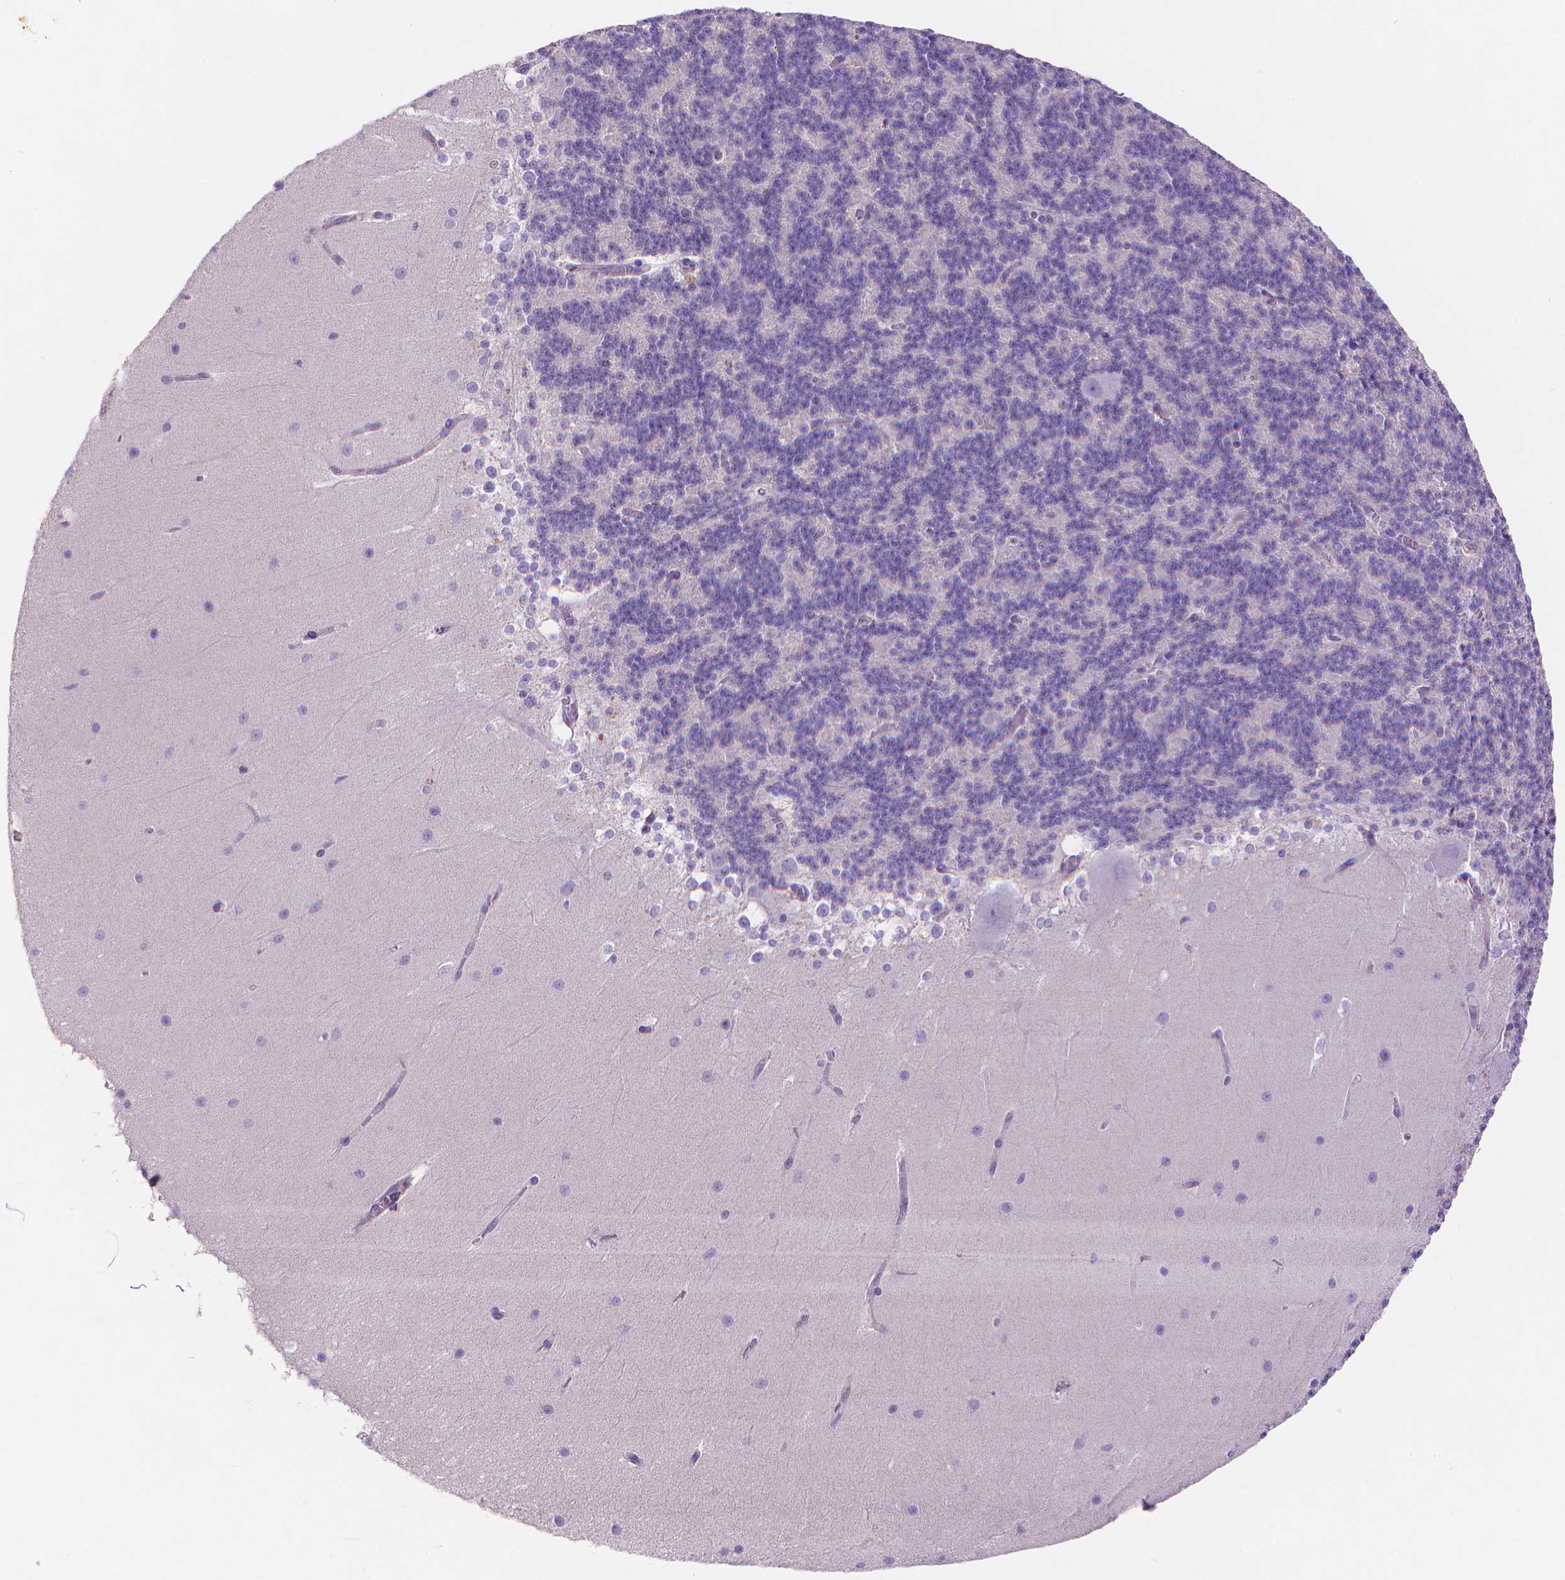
{"staining": {"intensity": "negative", "quantity": "none", "location": "none"}, "tissue": "cerebellum", "cell_type": "Cells in granular layer", "image_type": "normal", "snomed": [{"axis": "morphology", "description": "Normal tissue, NOS"}, {"axis": "topography", "description": "Cerebellum"}], "caption": "This photomicrograph is of benign cerebellum stained with IHC to label a protein in brown with the nuclei are counter-stained blue. There is no expression in cells in granular layer.", "gene": "MBLAC1", "patient": {"sex": "female", "age": 19}}